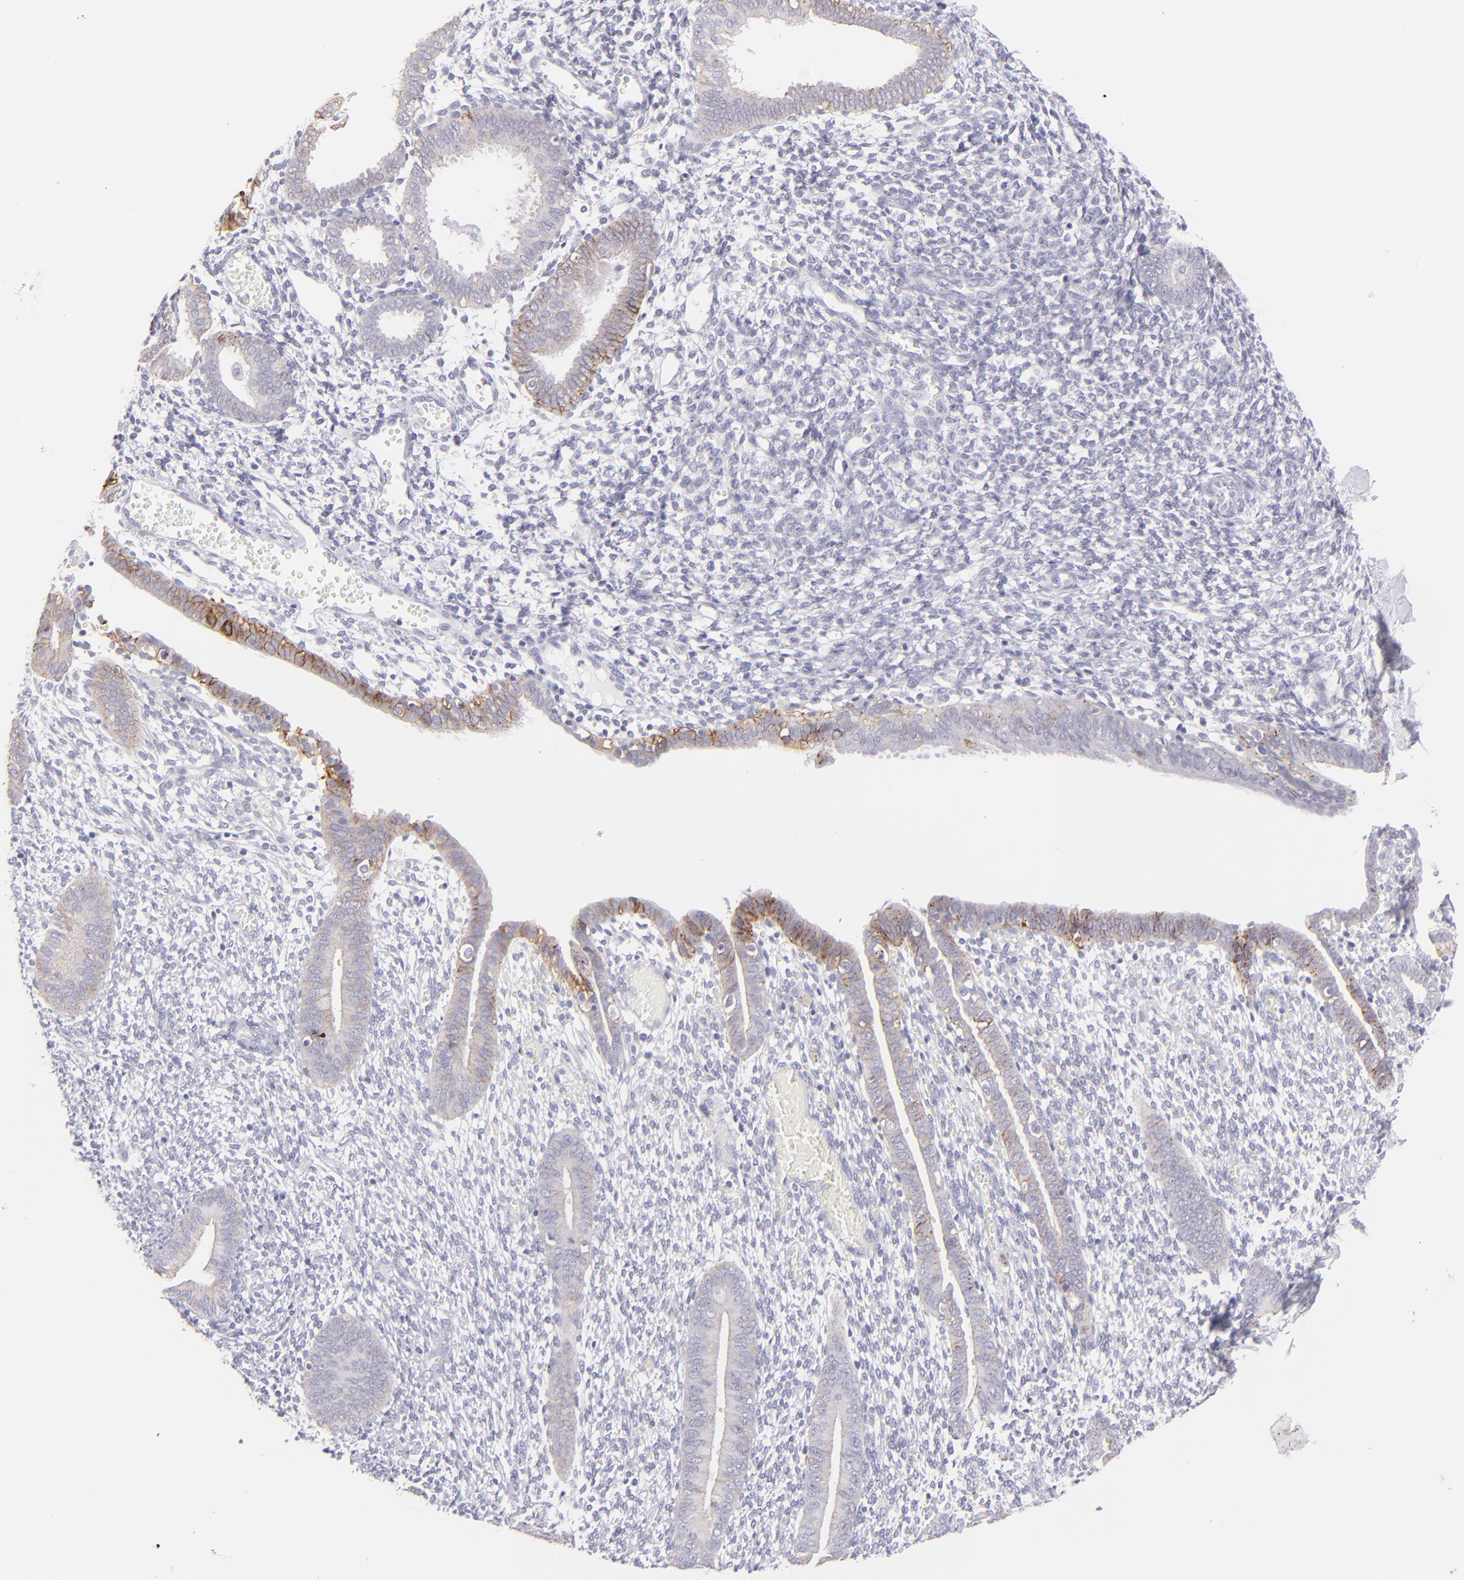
{"staining": {"intensity": "negative", "quantity": "none", "location": "none"}, "tissue": "endometrium", "cell_type": "Cells in endometrial stroma", "image_type": "normal", "snomed": [{"axis": "morphology", "description": "Normal tissue, NOS"}, {"axis": "topography", "description": "Smooth muscle"}, {"axis": "topography", "description": "Endometrium"}], "caption": "Image shows no significant protein staining in cells in endometrial stroma of normal endometrium. (DAB immunohistochemistry with hematoxylin counter stain).", "gene": "CLDN4", "patient": {"sex": "female", "age": 57}}